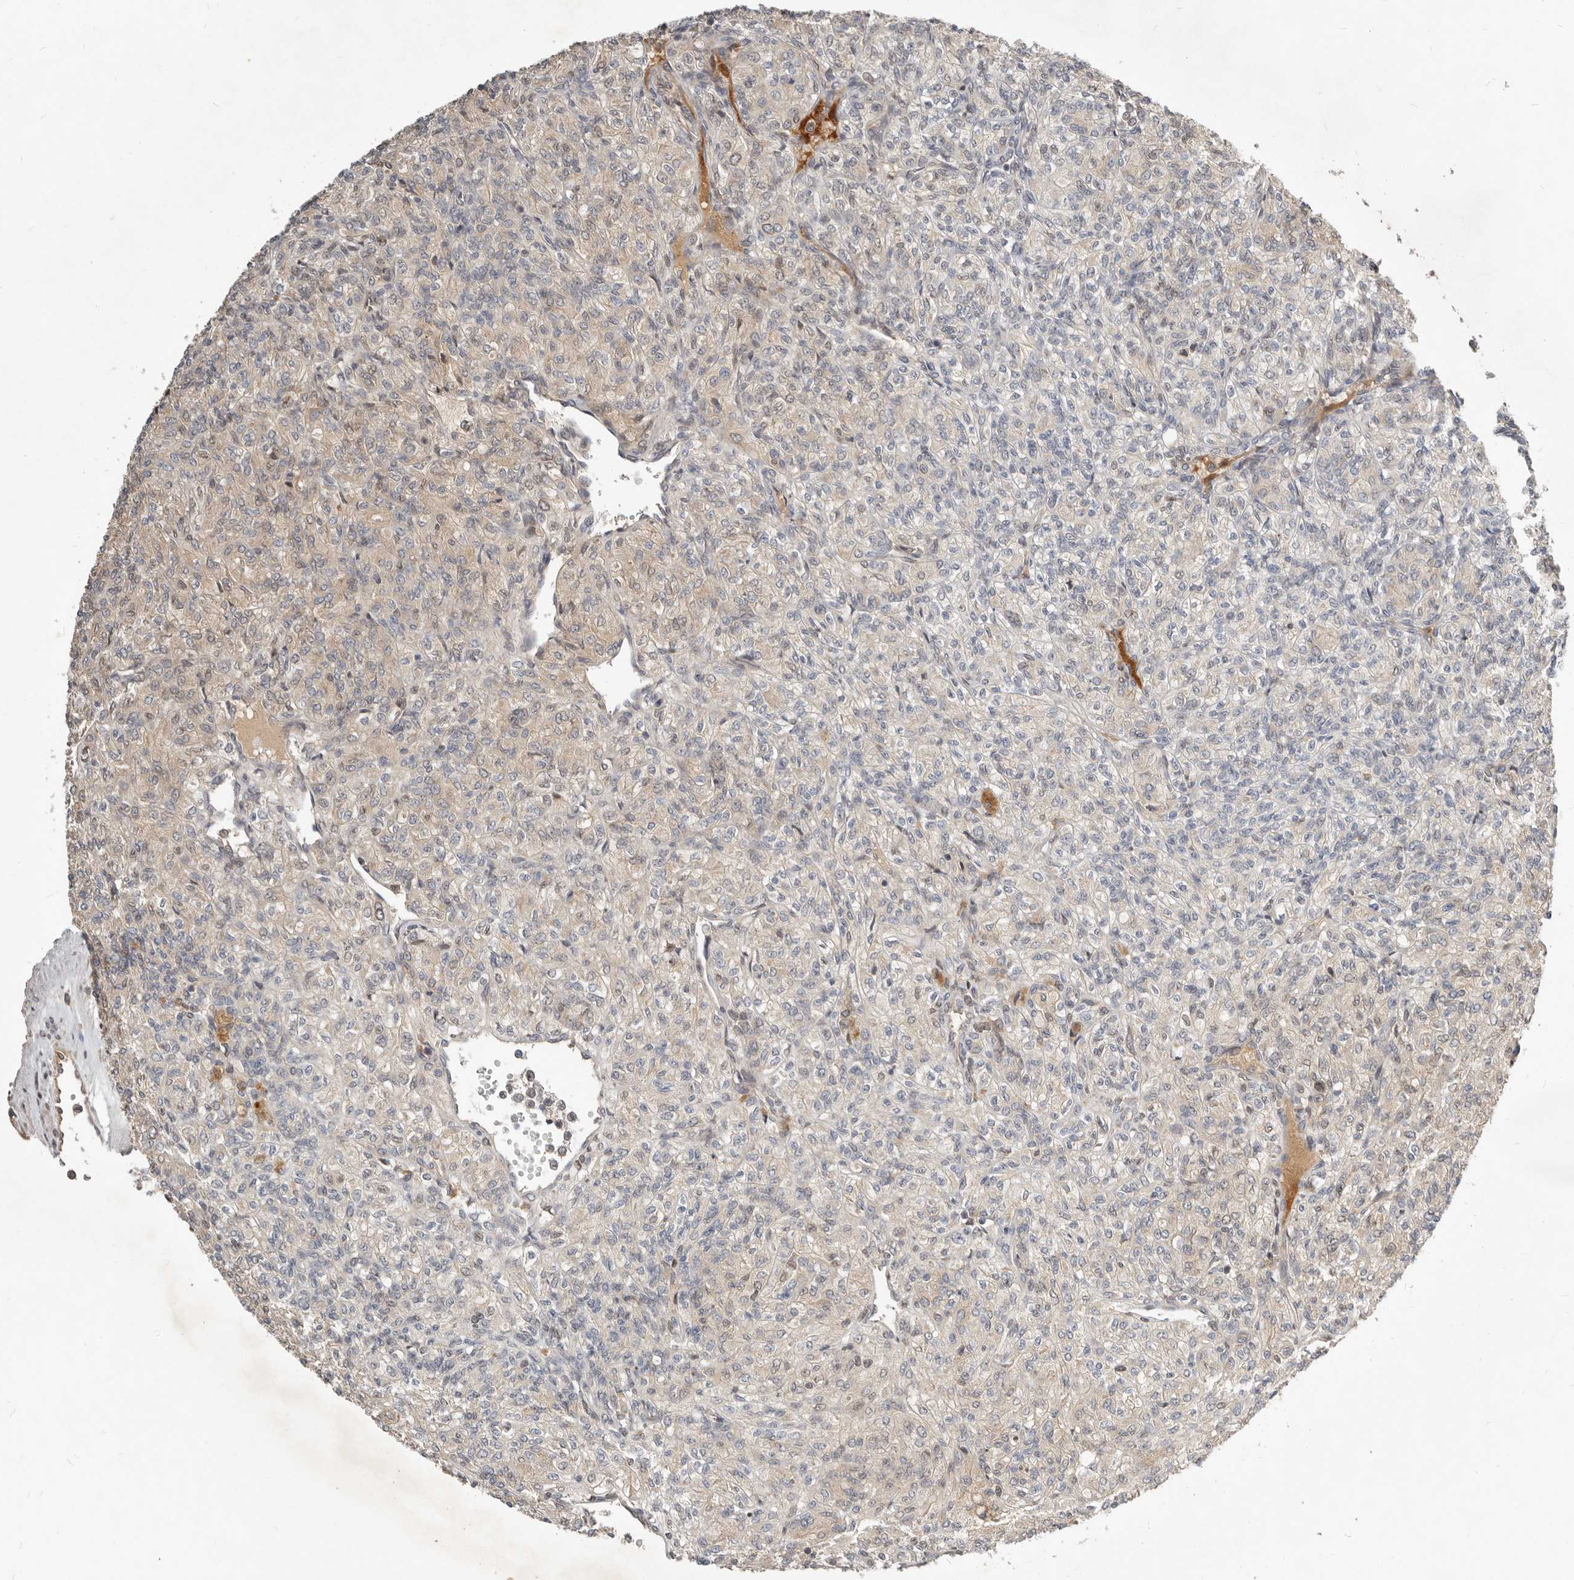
{"staining": {"intensity": "negative", "quantity": "none", "location": "none"}, "tissue": "renal cancer", "cell_type": "Tumor cells", "image_type": "cancer", "snomed": [{"axis": "morphology", "description": "Adenocarcinoma, NOS"}, {"axis": "topography", "description": "Kidney"}], "caption": "DAB immunohistochemical staining of adenocarcinoma (renal) shows no significant staining in tumor cells.", "gene": "NPY4R", "patient": {"sex": "male", "age": 77}}